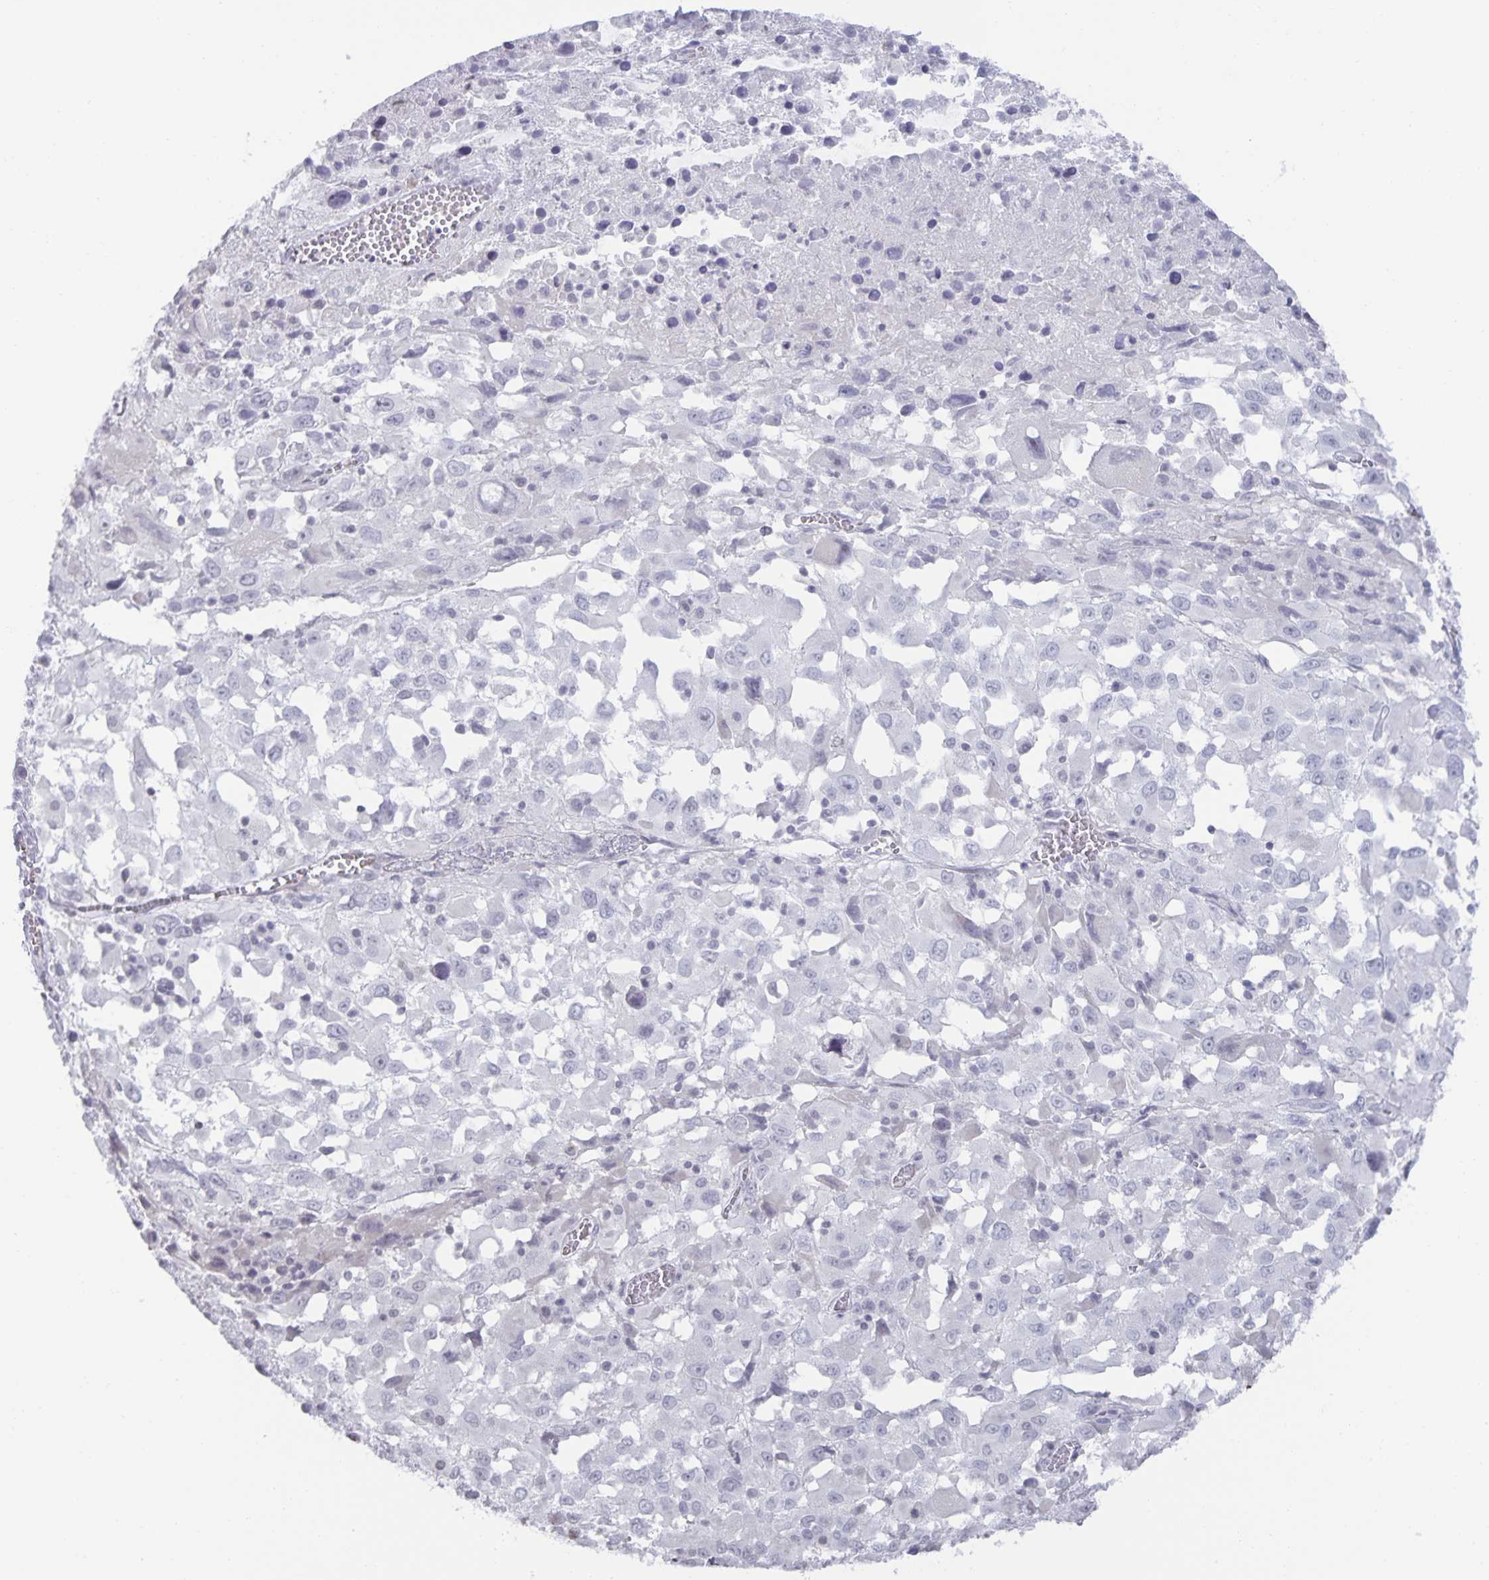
{"staining": {"intensity": "negative", "quantity": "none", "location": "none"}, "tissue": "melanoma", "cell_type": "Tumor cells", "image_type": "cancer", "snomed": [{"axis": "morphology", "description": "Malignant melanoma, Metastatic site"}, {"axis": "topography", "description": "Soft tissue"}], "caption": "Immunohistochemistry (IHC) histopathology image of malignant melanoma (metastatic site) stained for a protein (brown), which reveals no expression in tumor cells. (Immunohistochemistry, brightfield microscopy, high magnification).", "gene": "AQP4", "patient": {"sex": "male", "age": 50}}